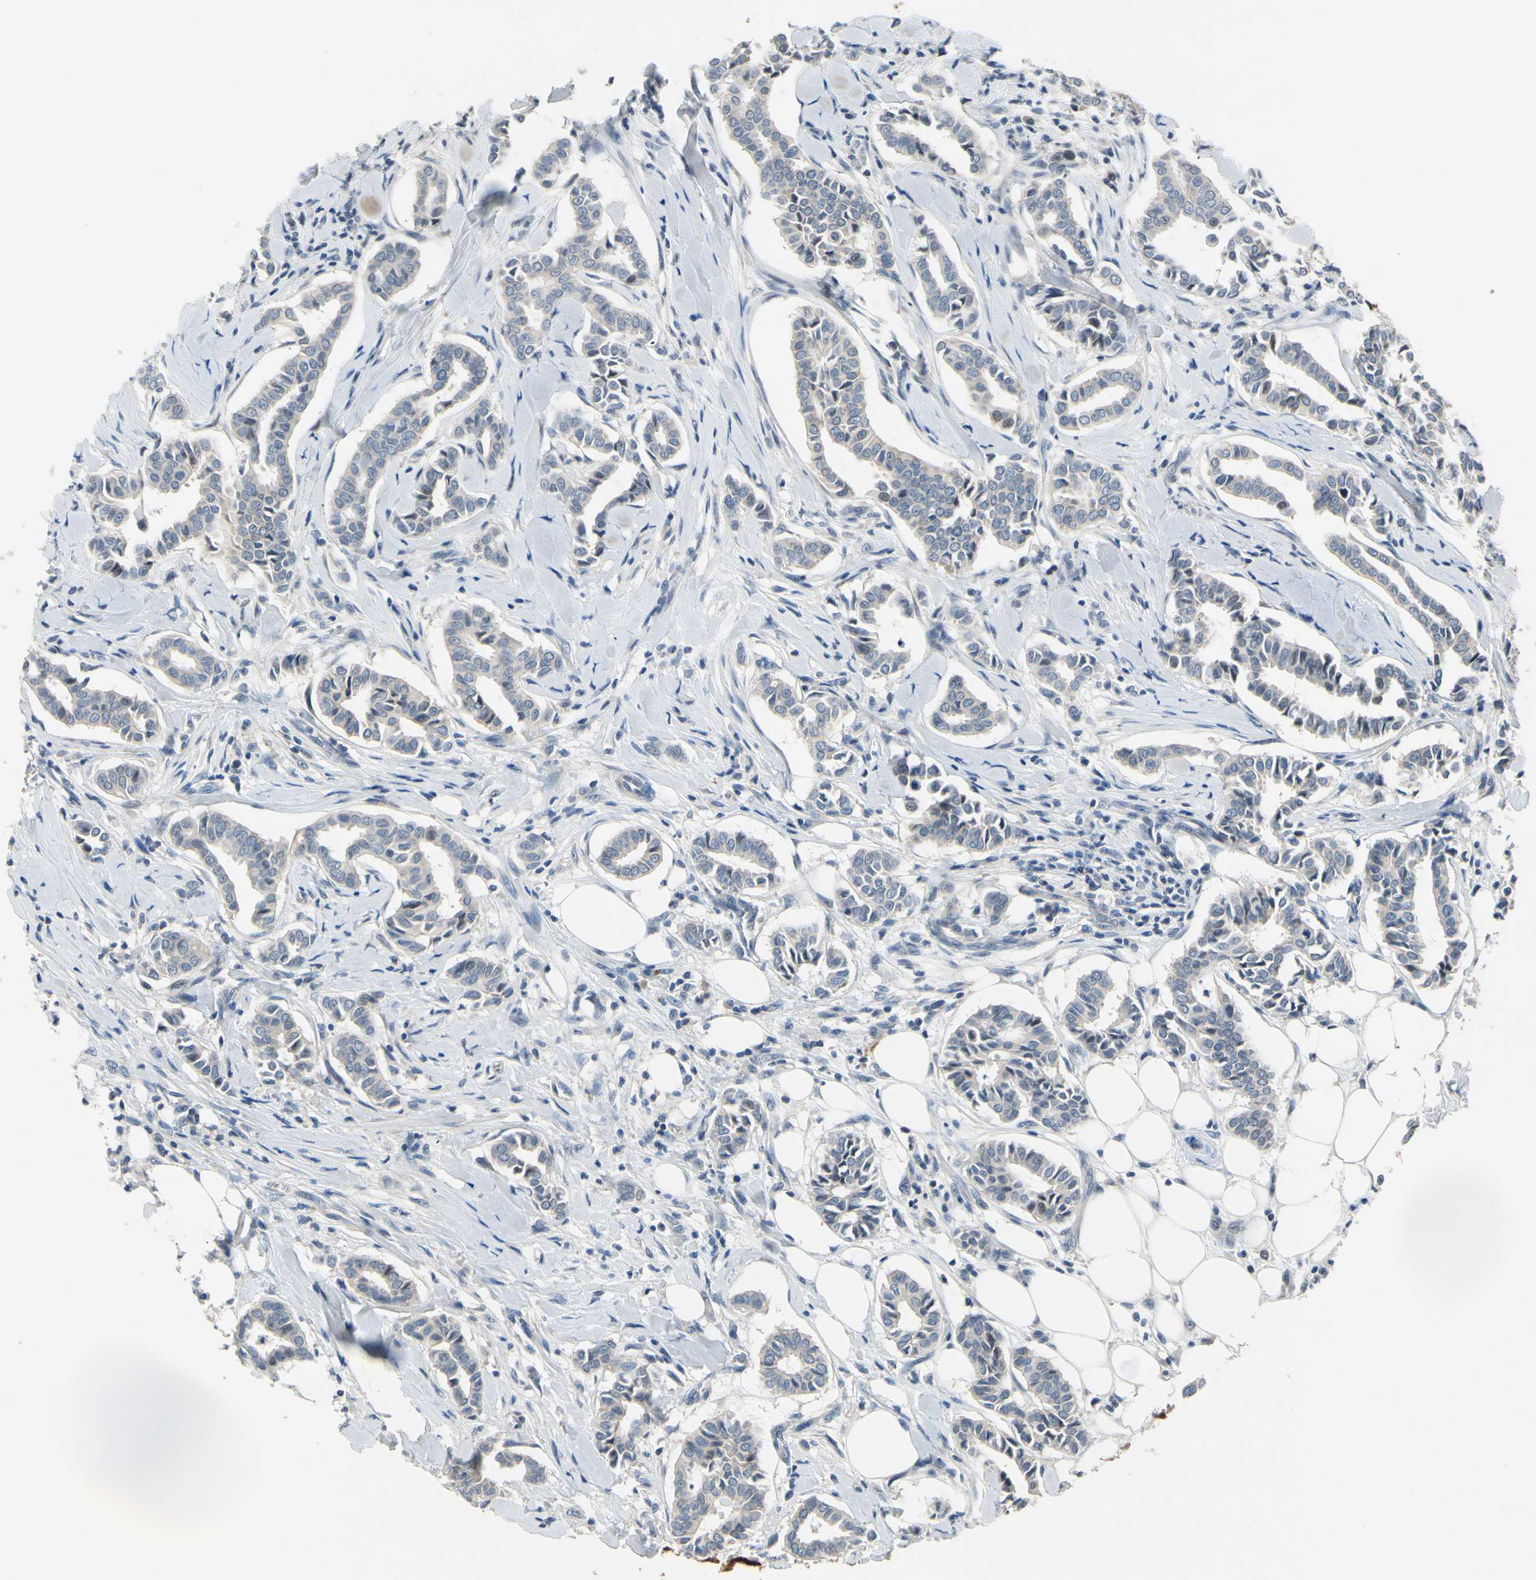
{"staining": {"intensity": "negative", "quantity": "none", "location": "none"}, "tissue": "head and neck cancer", "cell_type": "Tumor cells", "image_type": "cancer", "snomed": [{"axis": "morphology", "description": "Adenocarcinoma, NOS"}, {"axis": "topography", "description": "Salivary gland"}, {"axis": "topography", "description": "Head-Neck"}], "caption": "High power microscopy micrograph of an immunohistochemistry photomicrograph of adenocarcinoma (head and neck), revealing no significant positivity in tumor cells.", "gene": "SLC27A6", "patient": {"sex": "female", "age": 59}}